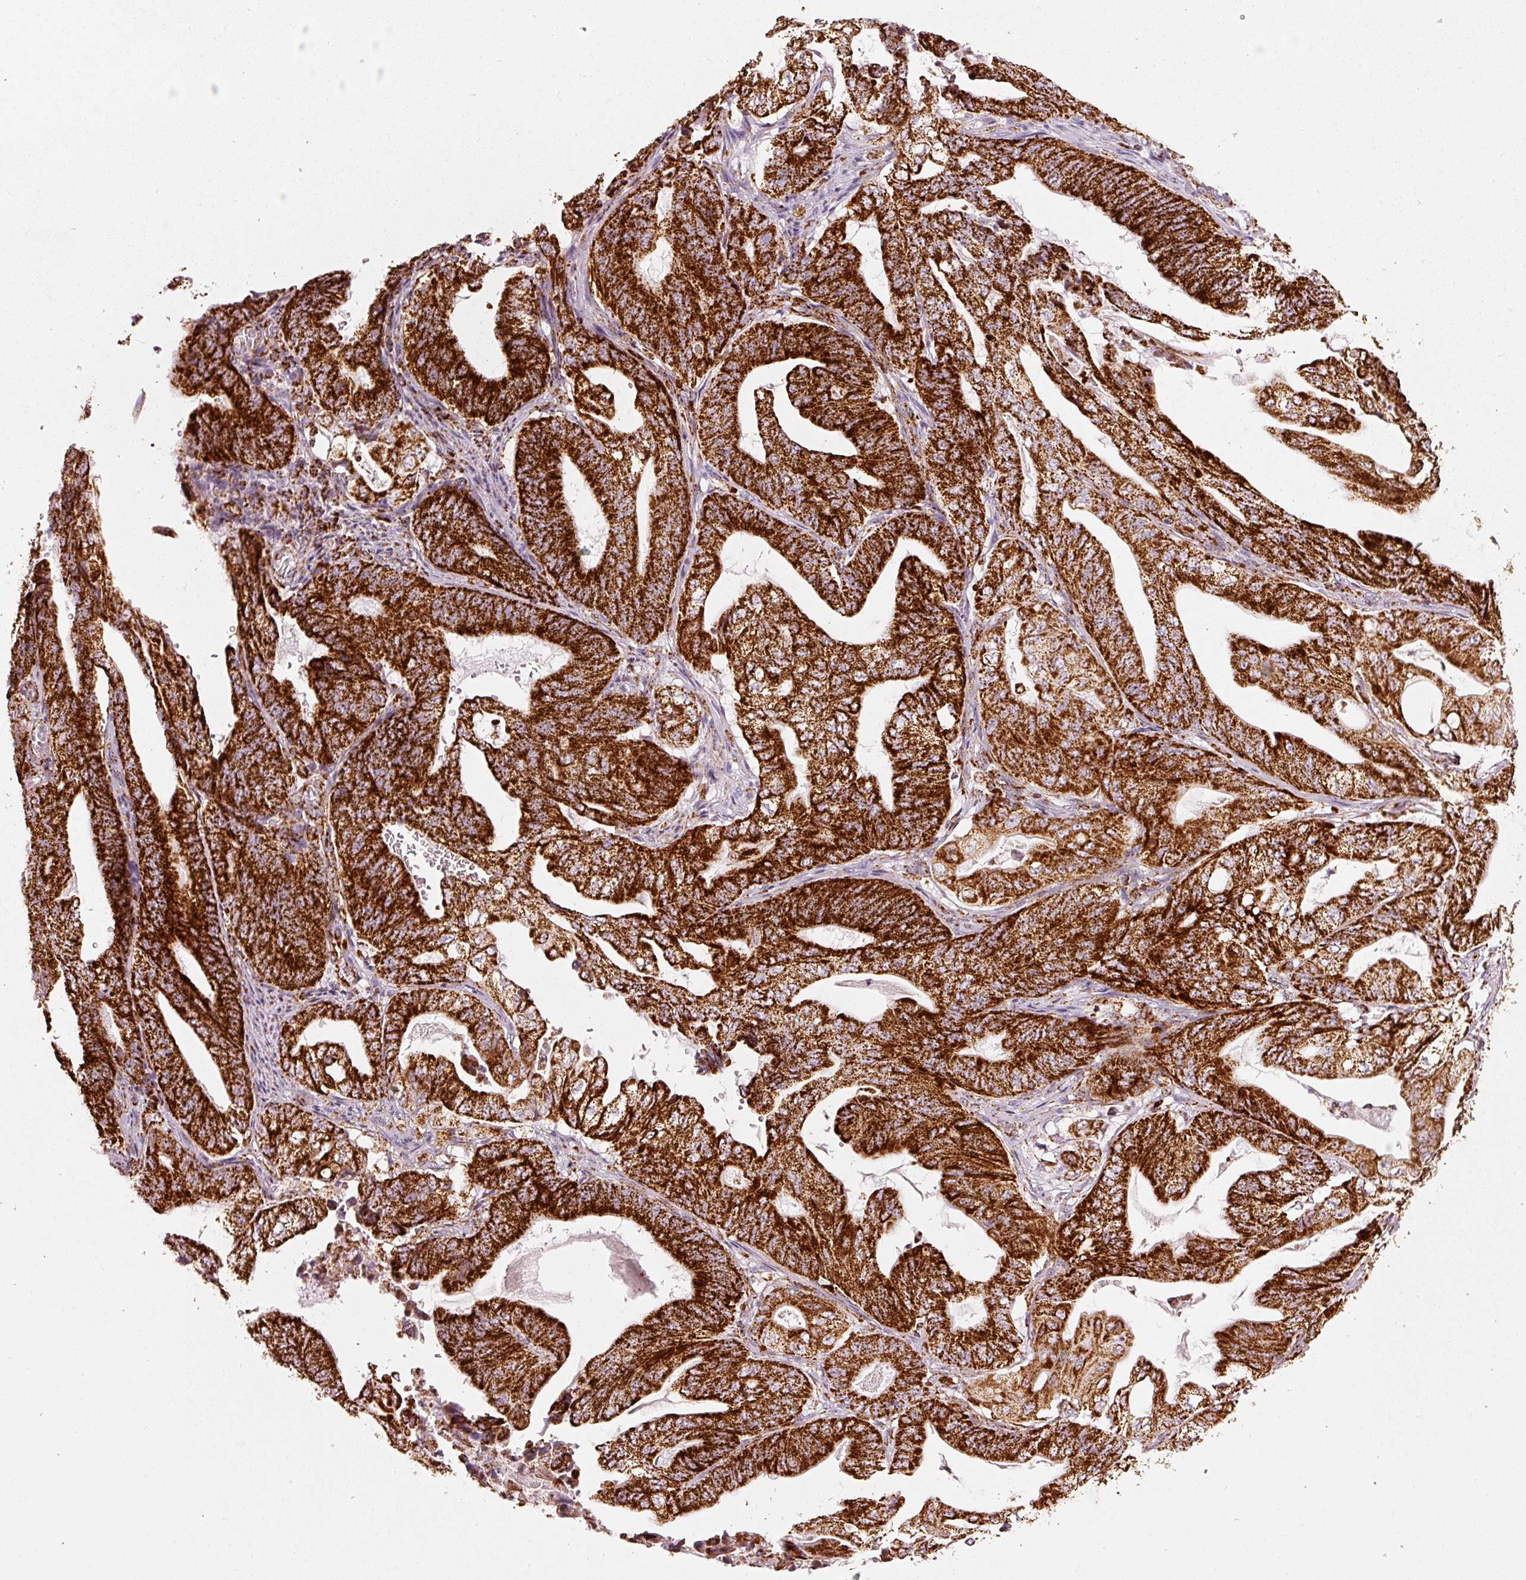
{"staining": {"intensity": "strong", "quantity": ">75%", "location": "cytoplasmic/membranous"}, "tissue": "stomach cancer", "cell_type": "Tumor cells", "image_type": "cancer", "snomed": [{"axis": "morphology", "description": "Adenocarcinoma, NOS"}, {"axis": "topography", "description": "Stomach"}], "caption": "This photomicrograph reveals stomach cancer (adenocarcinoma) stained with immunohistochemistry (IHC) to label a protein in brown. The cytoplasmic/membranous of tumor cells show strong positivity for the protein. Nuclei are counter-stained blue.", "gene": "UQCRC1", "patient": {"sex": "female", "age": 73}}